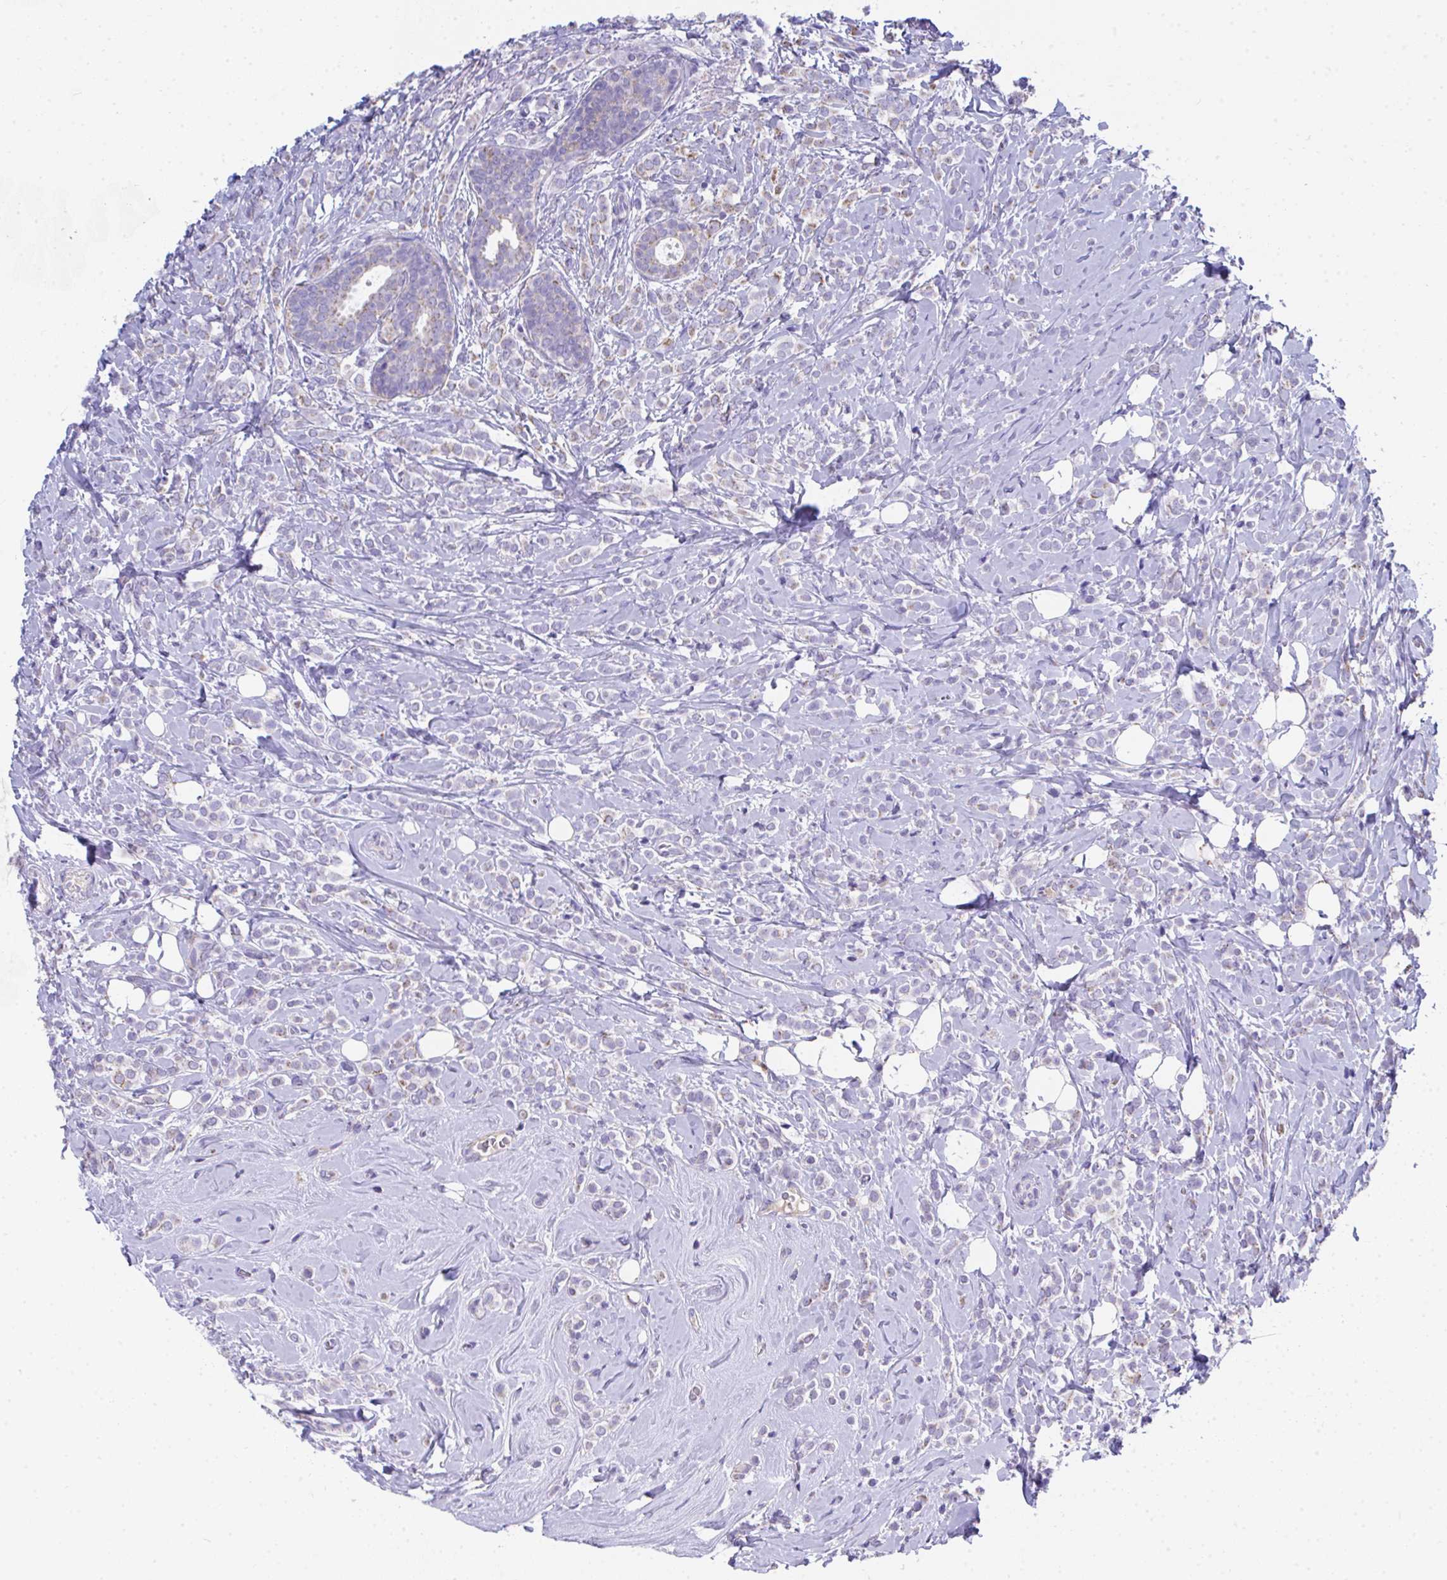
{"staining": {"intensity": "weak", "quantity": "<25%", "location": "cytoplasmic/membranous"}, "tissue": "breast cancer", "cell_type": "Tumor cells", "image_type": "cancer", "snomed": [{"axis": "morphology", "description": "Lobular carcinoma"}, {"axis": "topography", "description": "Breast"}], "caption": "This is an immunohistochemistry histopathology image of human lobular carcinoma (breast). There is no expression in tumor cells.", "gene": "COA5", "patient": {"sex": "female", "age": 49}}